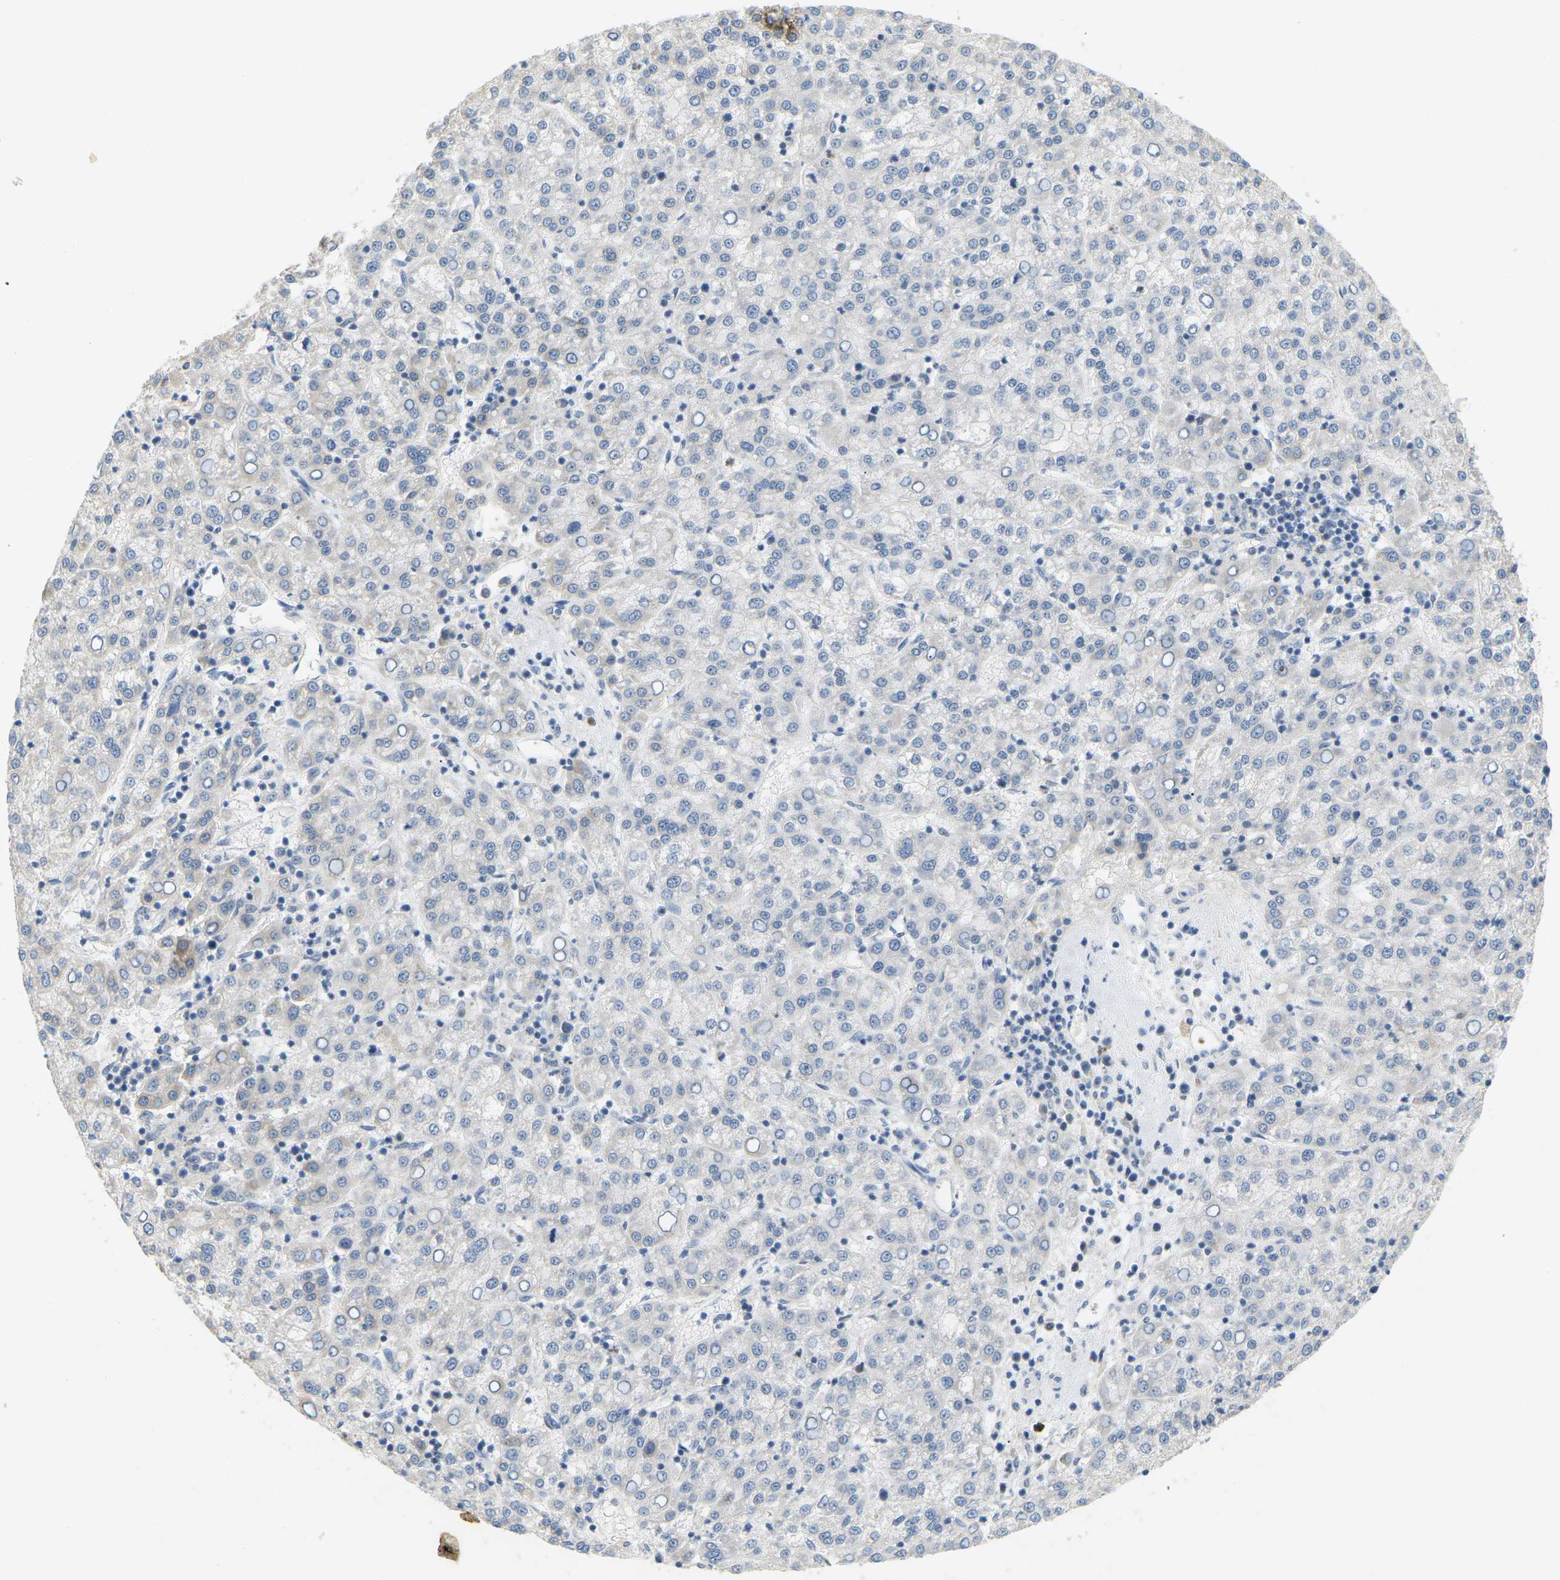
{"staining": {"intensity": "negative", "quantity": "none", "location": "none"}, "tissue": "liver cancer", "cell_type": "Tumor cells", "image_type": "cancer", "snomed": [{"axis": "morphology", "description": "Carcinoma, Hepatocellular, NOS"}, {"axis": "topography", "description": "Liver"}], "caption": "Immunohistochemistry of liver cancer (hepatocellular carcinoma) shows no positivity in tumor cells.", "gene": "CD300E", "patient": {"sex": "female", "age": 58}}